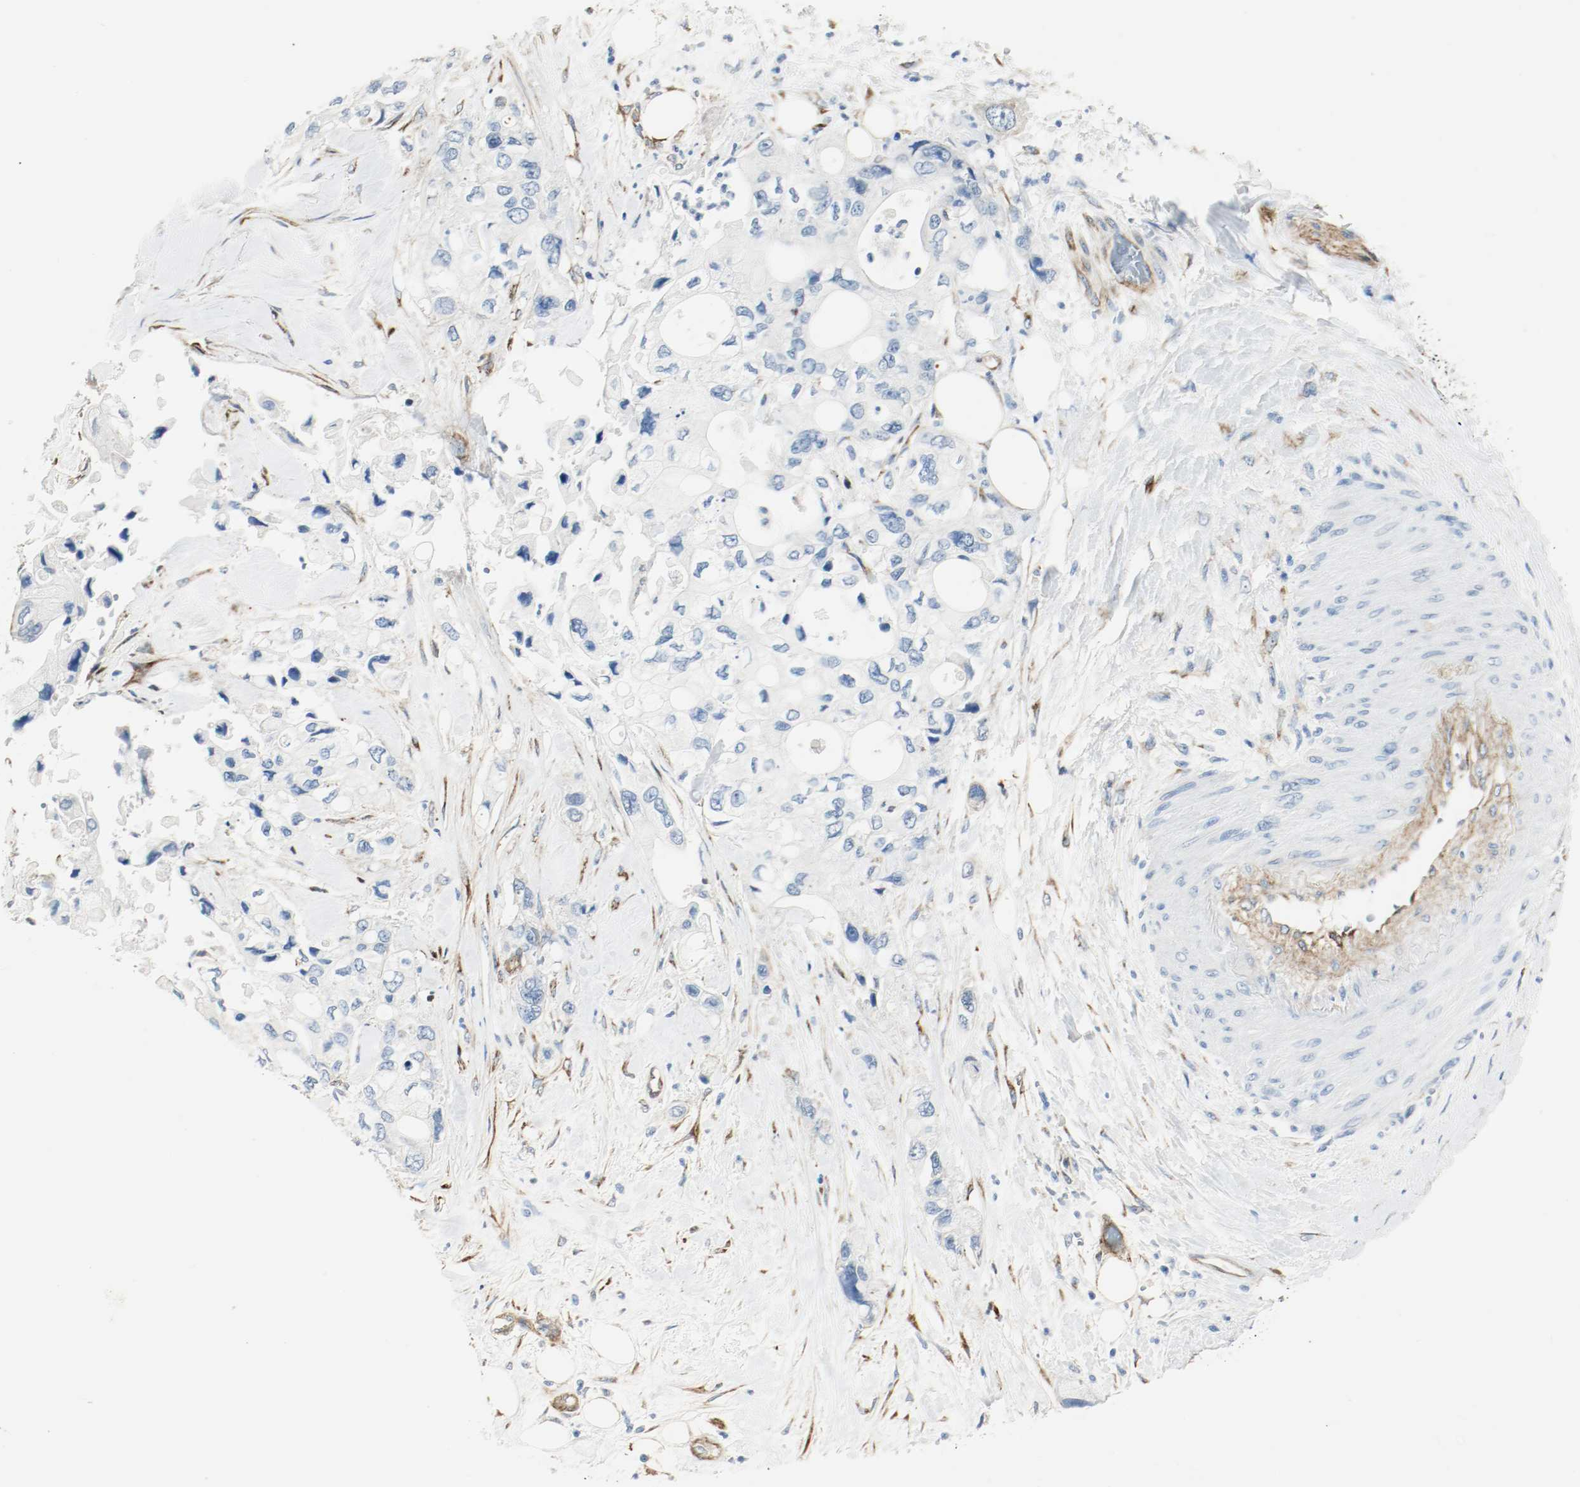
{"staining": {"intensity": "negative", "quantity": "none", "location": "none"}, "tissue": "pancreatic cancer", "cell_type": "Tumor cells", "image_type": "cancer", "snomed": [{"axis": "morphology", "description": "Adenocarcinoma, NOS"}, {"axis": "topography", "description": "Pancreas"}], "caption": "The image reveals no staining of tumor cells in pancreatic cancer.", "gene": "LAMB1", "patient": {"sex": "male", "age": 70}}